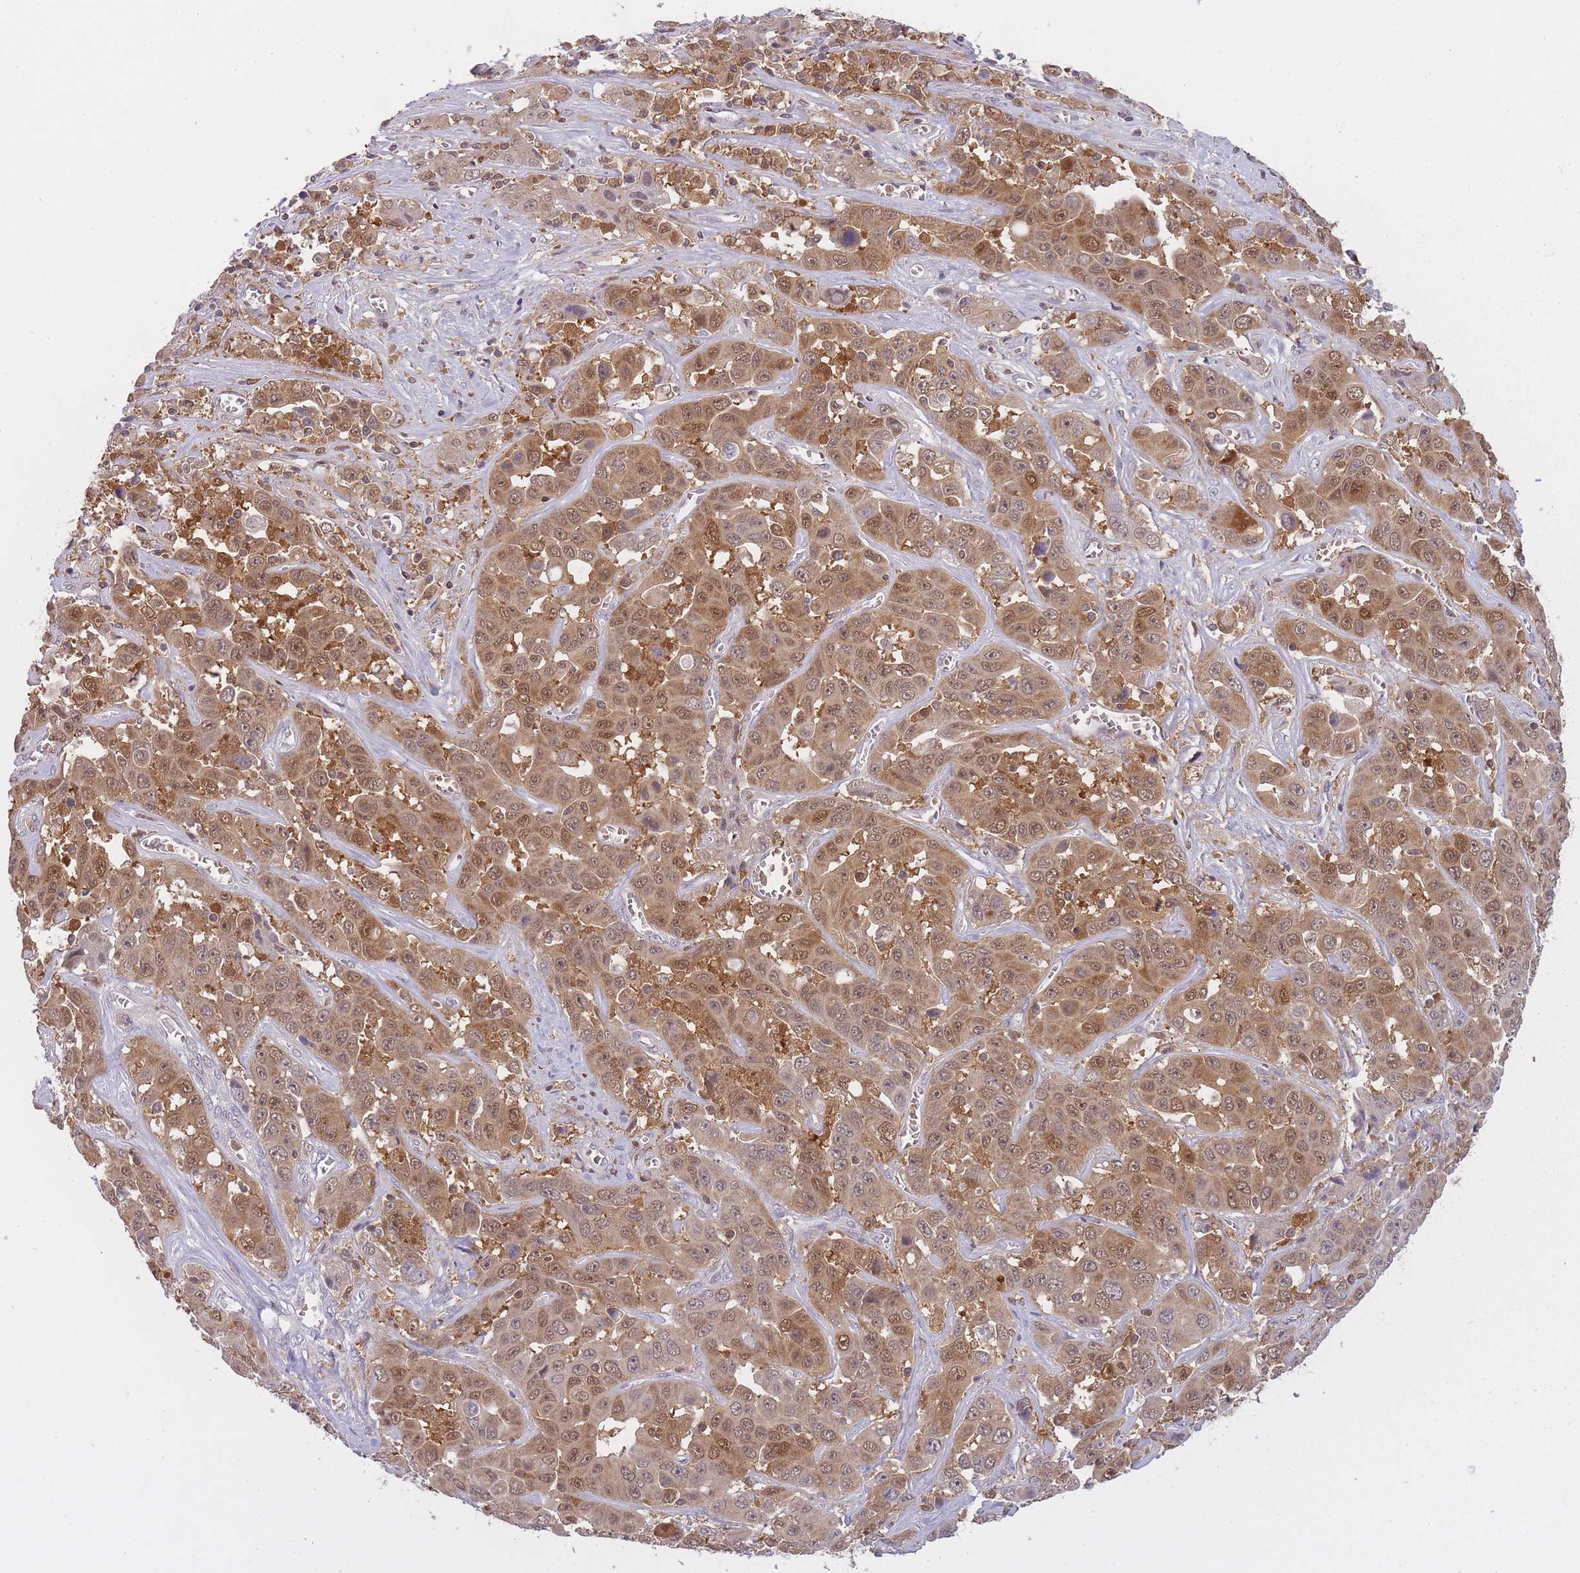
{"staining": {"intensity": "strong", "quantity": ">75%", "location": "cytoplasmic/membranous,nuclear"}, "tissue": "liver cancer", "cell_type": "Tumor cells", "image_type": "cancer", "snomed": [{"axis": "morphology", "description": "Cholangiocarcinoma"}, {"axis": "topography", "description": "Liver"}], "caption": "There is high levels of strong cytoplasmic/membranous and nuclear staining in tumor cells of liver cancer (cholangiocarcinoma), as demonstrated by immunohistochemical staining (brown color).", "gene": "CXorf38", "patient": {"sex": "female", "age": 52}}